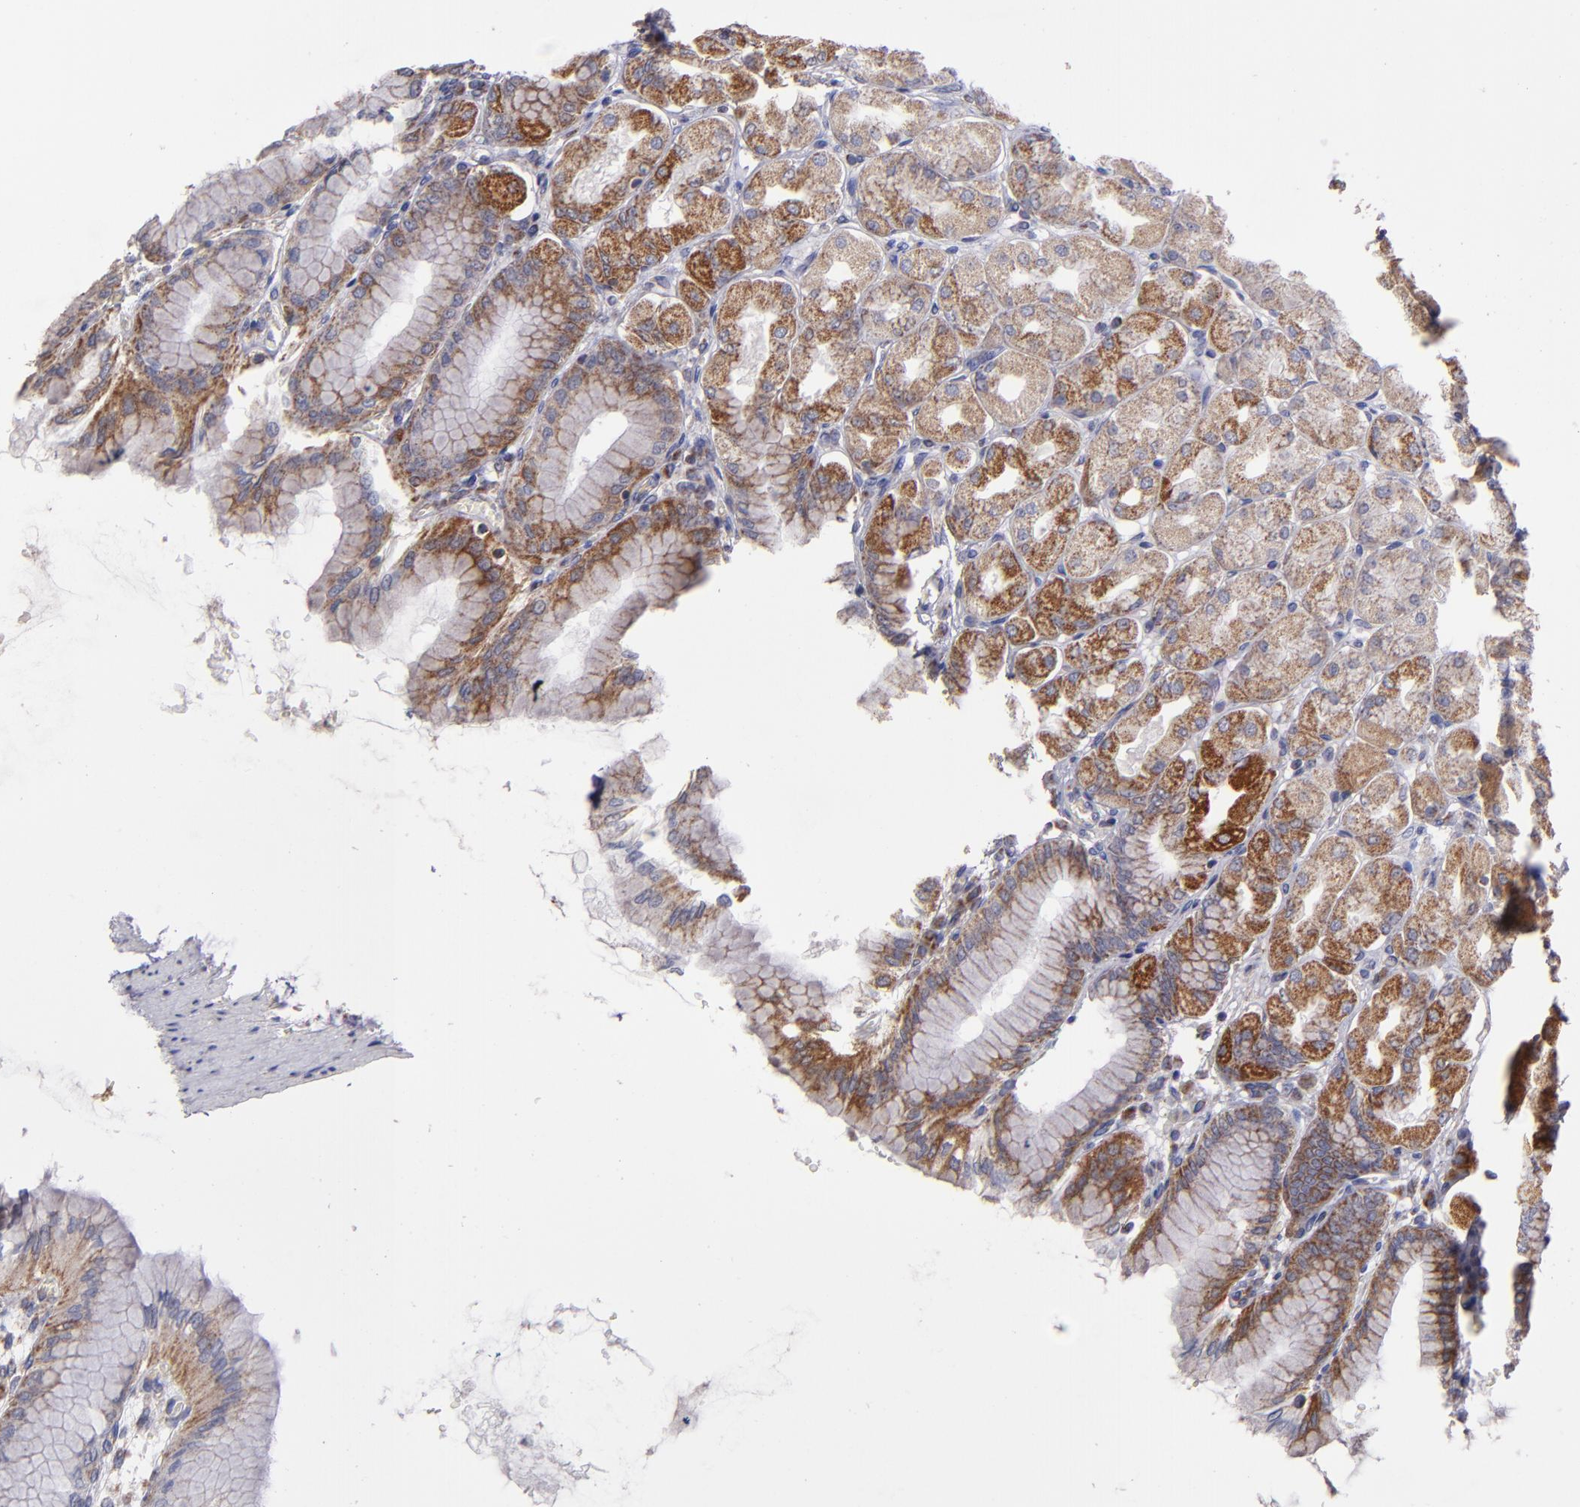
{"staining": {"intensity": "moderate", "quantity": ">75%", "location": "cytoplasmic/membranous"}, "tissue": "stomach", "cell_type": "Glandular cells", "image_type": "normal", "snomed": [{"axis": "morphology", "description": "Normal tissue, NOS"}, {"axis": "topography", "description": "Stomach, upper"}], "caption": "Protein analysis of normal stomach shows moderate cytoplasmic/membranous expression in approximately >75% of glandular cells.", "gene": "CLTA", "patient": {"sex": "female", "age": 56}}